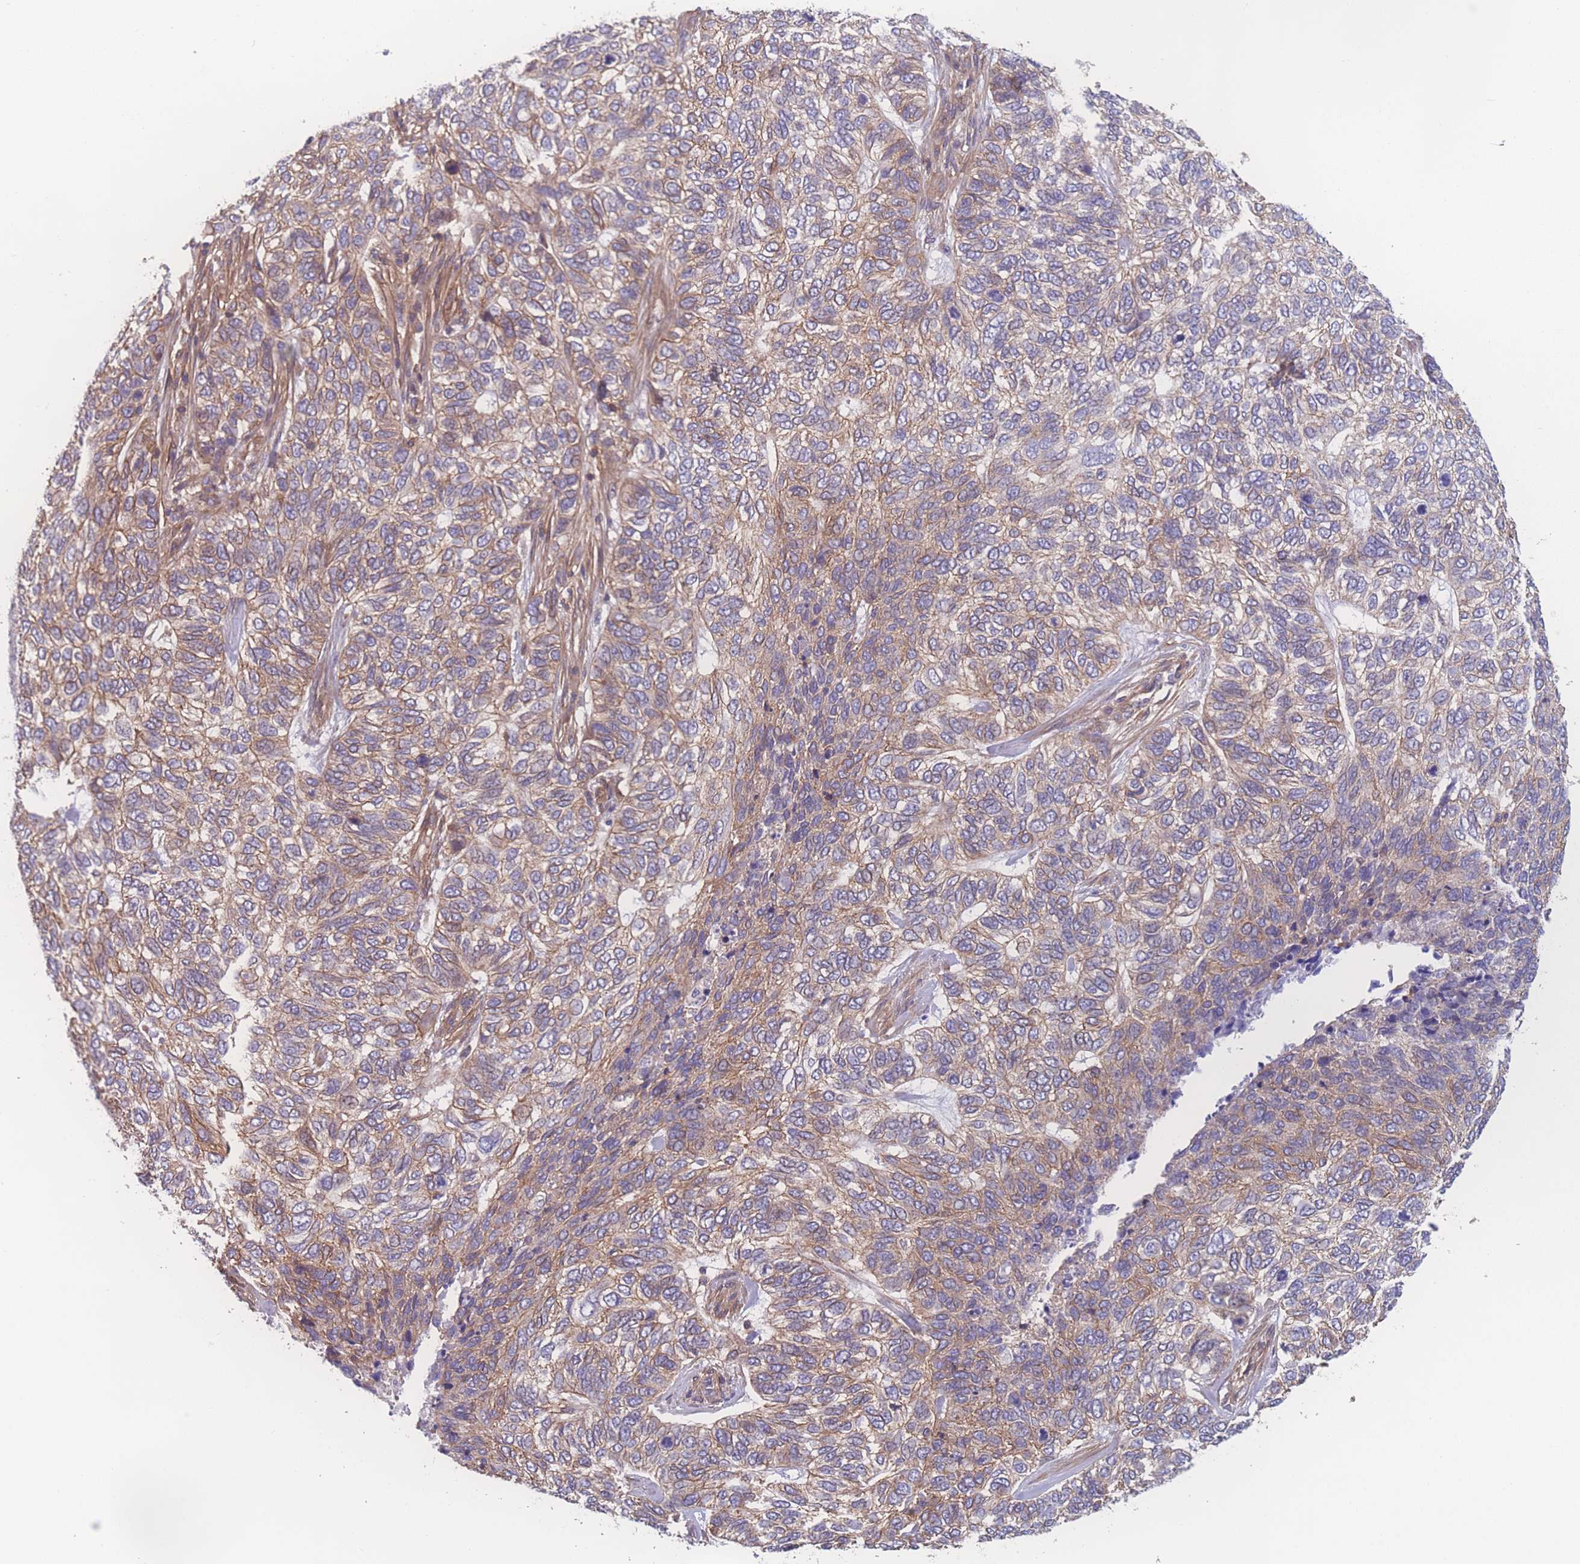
{"staining": {"intensity": "moderate", "quantity": "25%-75%", "location": "cytoplasmic/membranous"}, "tissue": "skin cancer", "cell_type": "Tumor cells", "image_type": "cancer", "snomed": [{"axis": "morphology", "description": "Basal cell carcinoma"}, {"axis": "topography", "description": "Skin"}], "caption": "DAB immunohistochemical staining of skin basal cell carcinoma displays moderate cytoplasmic/membranous protein expression in about 25%-75% of tumor cells. The staining is performed using DAB (3,3'-diaminobenzidine) brown chromogen to label protein expression. The nuclei are counter-stained blue using hematoxylin.", "gene": "CFAP97", "patient": {"sex": "female", "age": 65}}